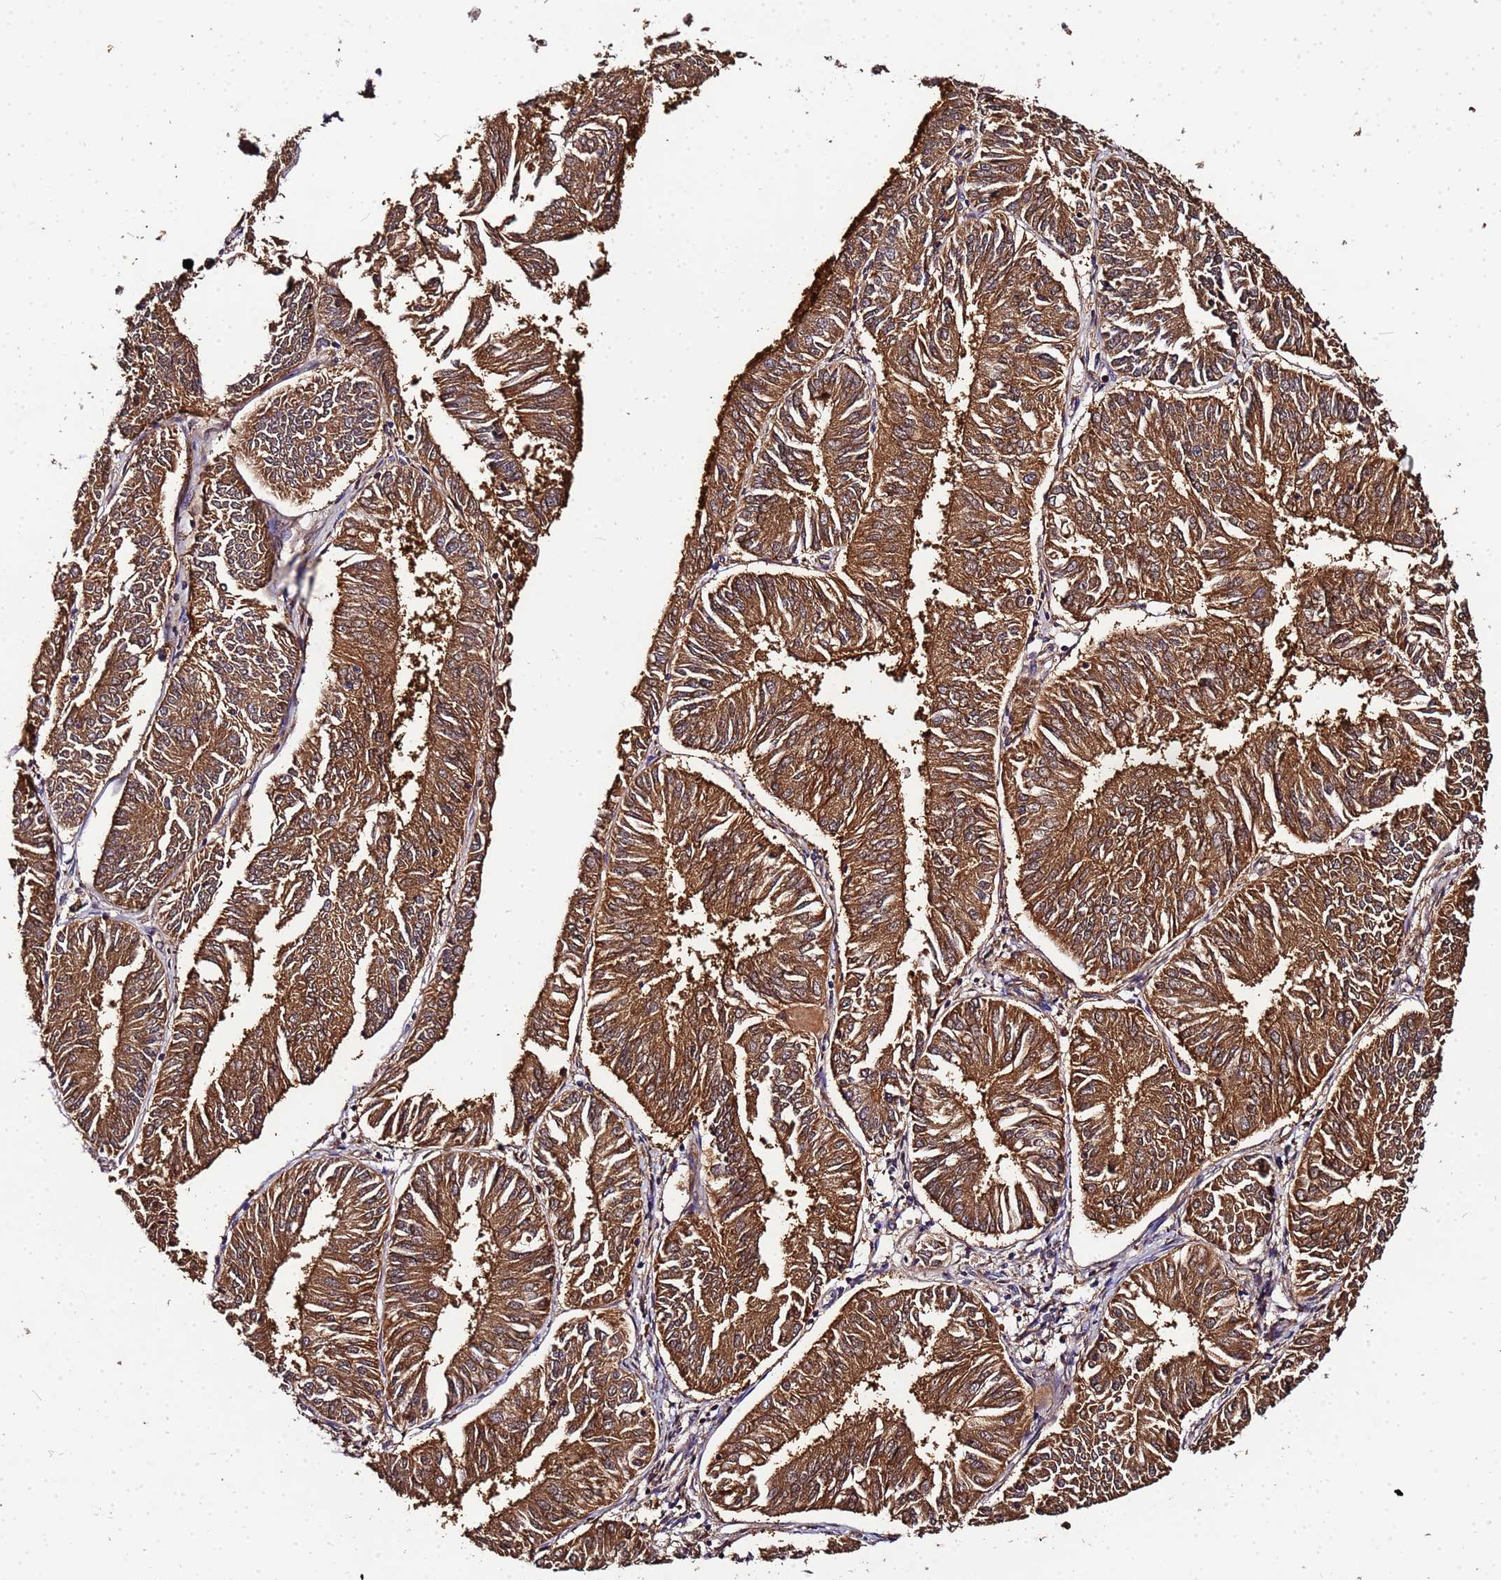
{"staining": {"intensity": "strong", "quantity": ">75%", "location": "cytoplasmic/membranous"}, "tissue": "endometrial cancer", "cell_type": "Tumor cells", "image_type": "cancer", "snomed": [{"axis": "morphology", "description": "Adenocarcinoma, NOS"}, {"axis": "topography", "description": "Endometrium"}], "caption": "Tumor cells exhibit high levels of strong cytoplasmic/membranous positivity in about >75% of cells in human endometrial cancer (adenocarcinoma). The staining was performed using DAB to visualize the protein expression in brown, while the nuclei were stained in blue with hematoxylin (Magnification: 20x).", "gene": "MTERF1", "patient": {"sex": "female", "age": 58}}